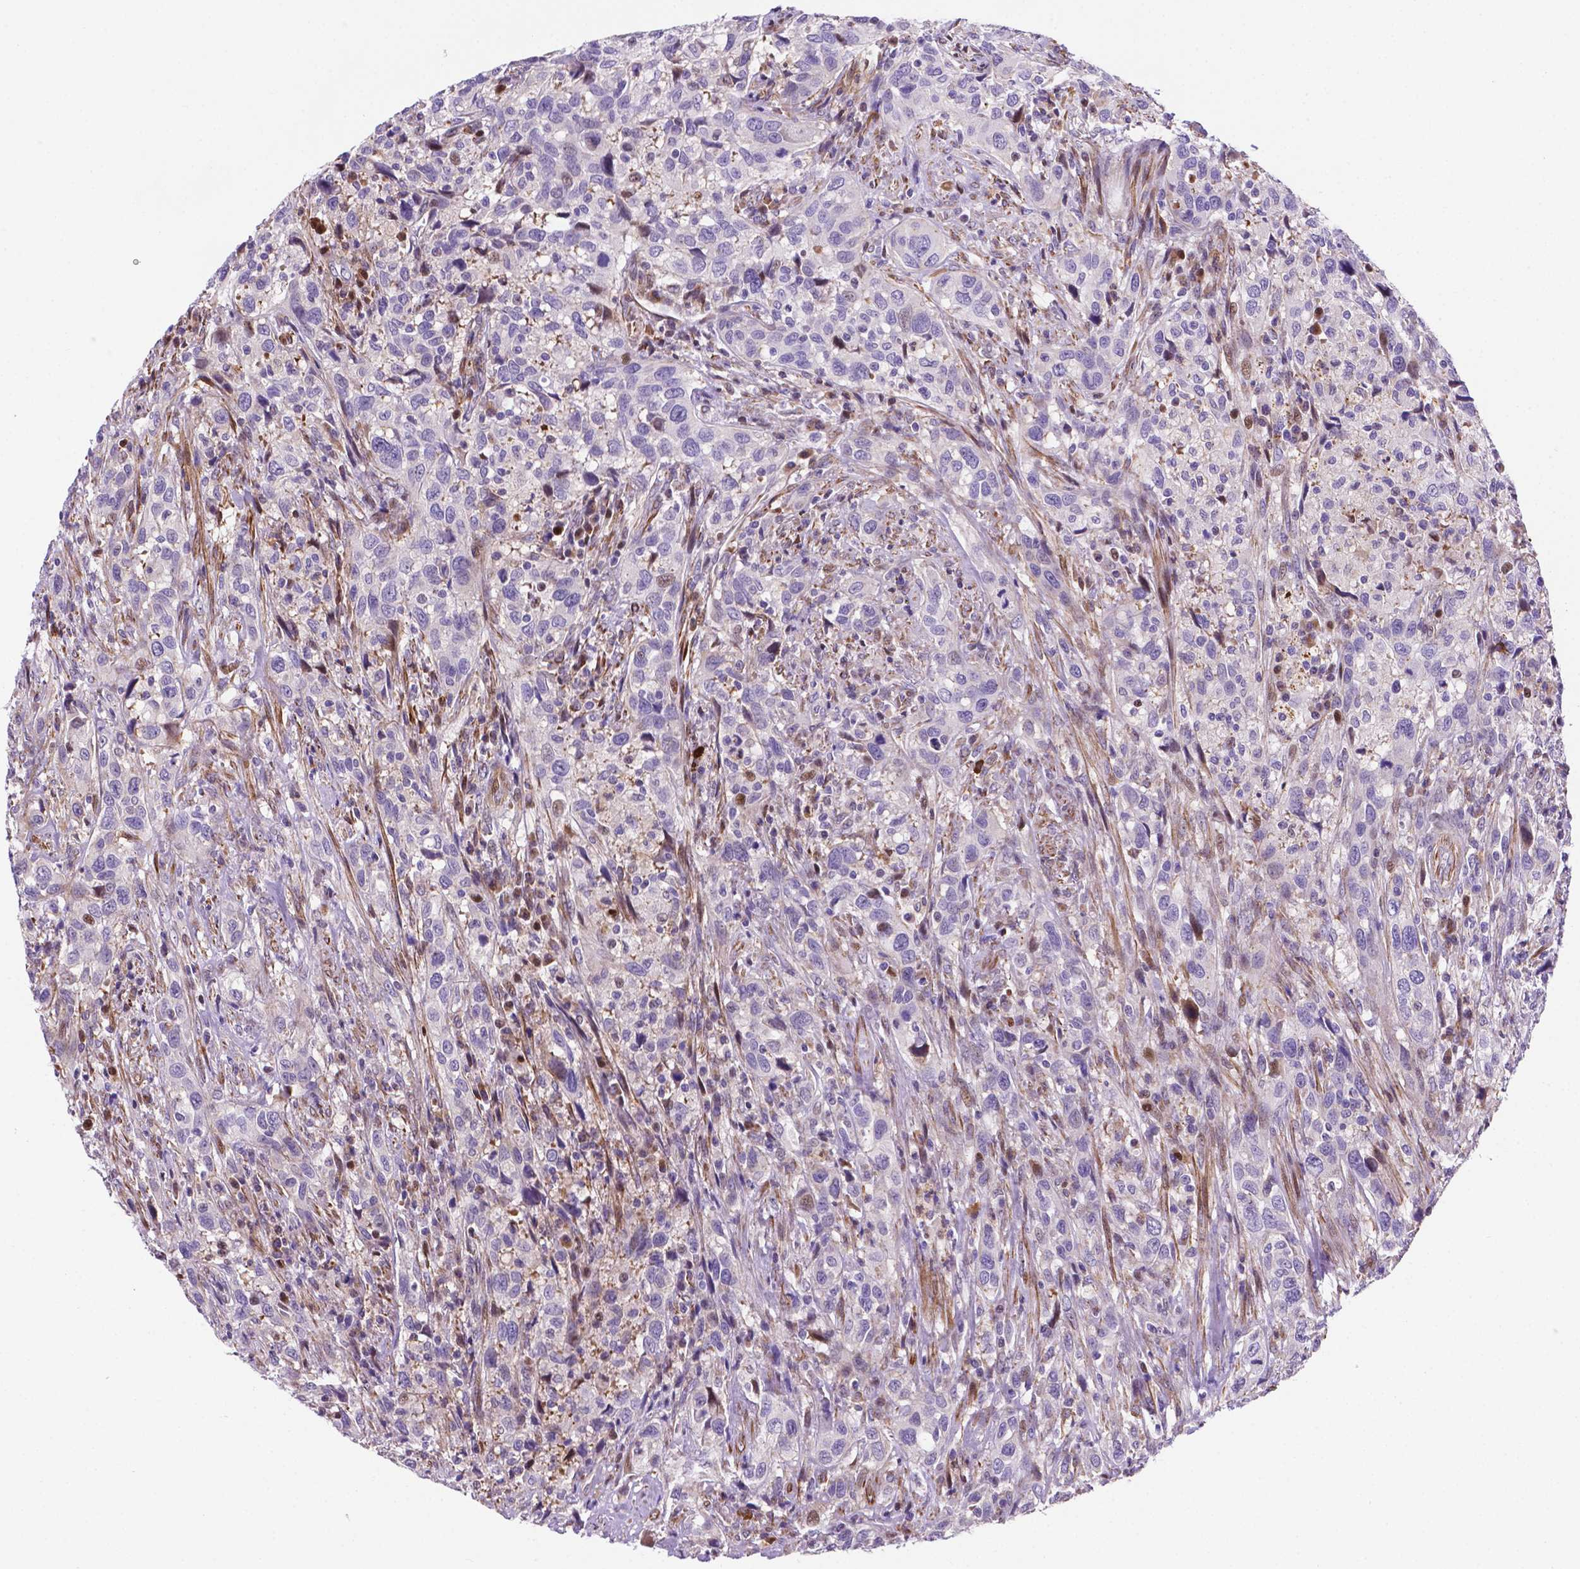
{"staining": {"intensity": "moderate", "quantity": "<25%", "location": "nuclear"}, "tissue": "urothelial cancer", "cell_type": "Tumor cells", "image_type": "cancer", "snomed": [{"axis": "morphology", "description": "Urothelial carcinoma, NOS"}, {"axis": "morphology", "description": "Urothelial carcinoma, High grade"}, {"axis": "topography", "description": "Urinary bladder"}], "caption": "A histopathology image of human urothelial cancer stained for a protein reveals moderate nuclear brown staining in tumor cells.", "gene": "TM4SF20", "patient": {"sex": "female", "age": 64}}